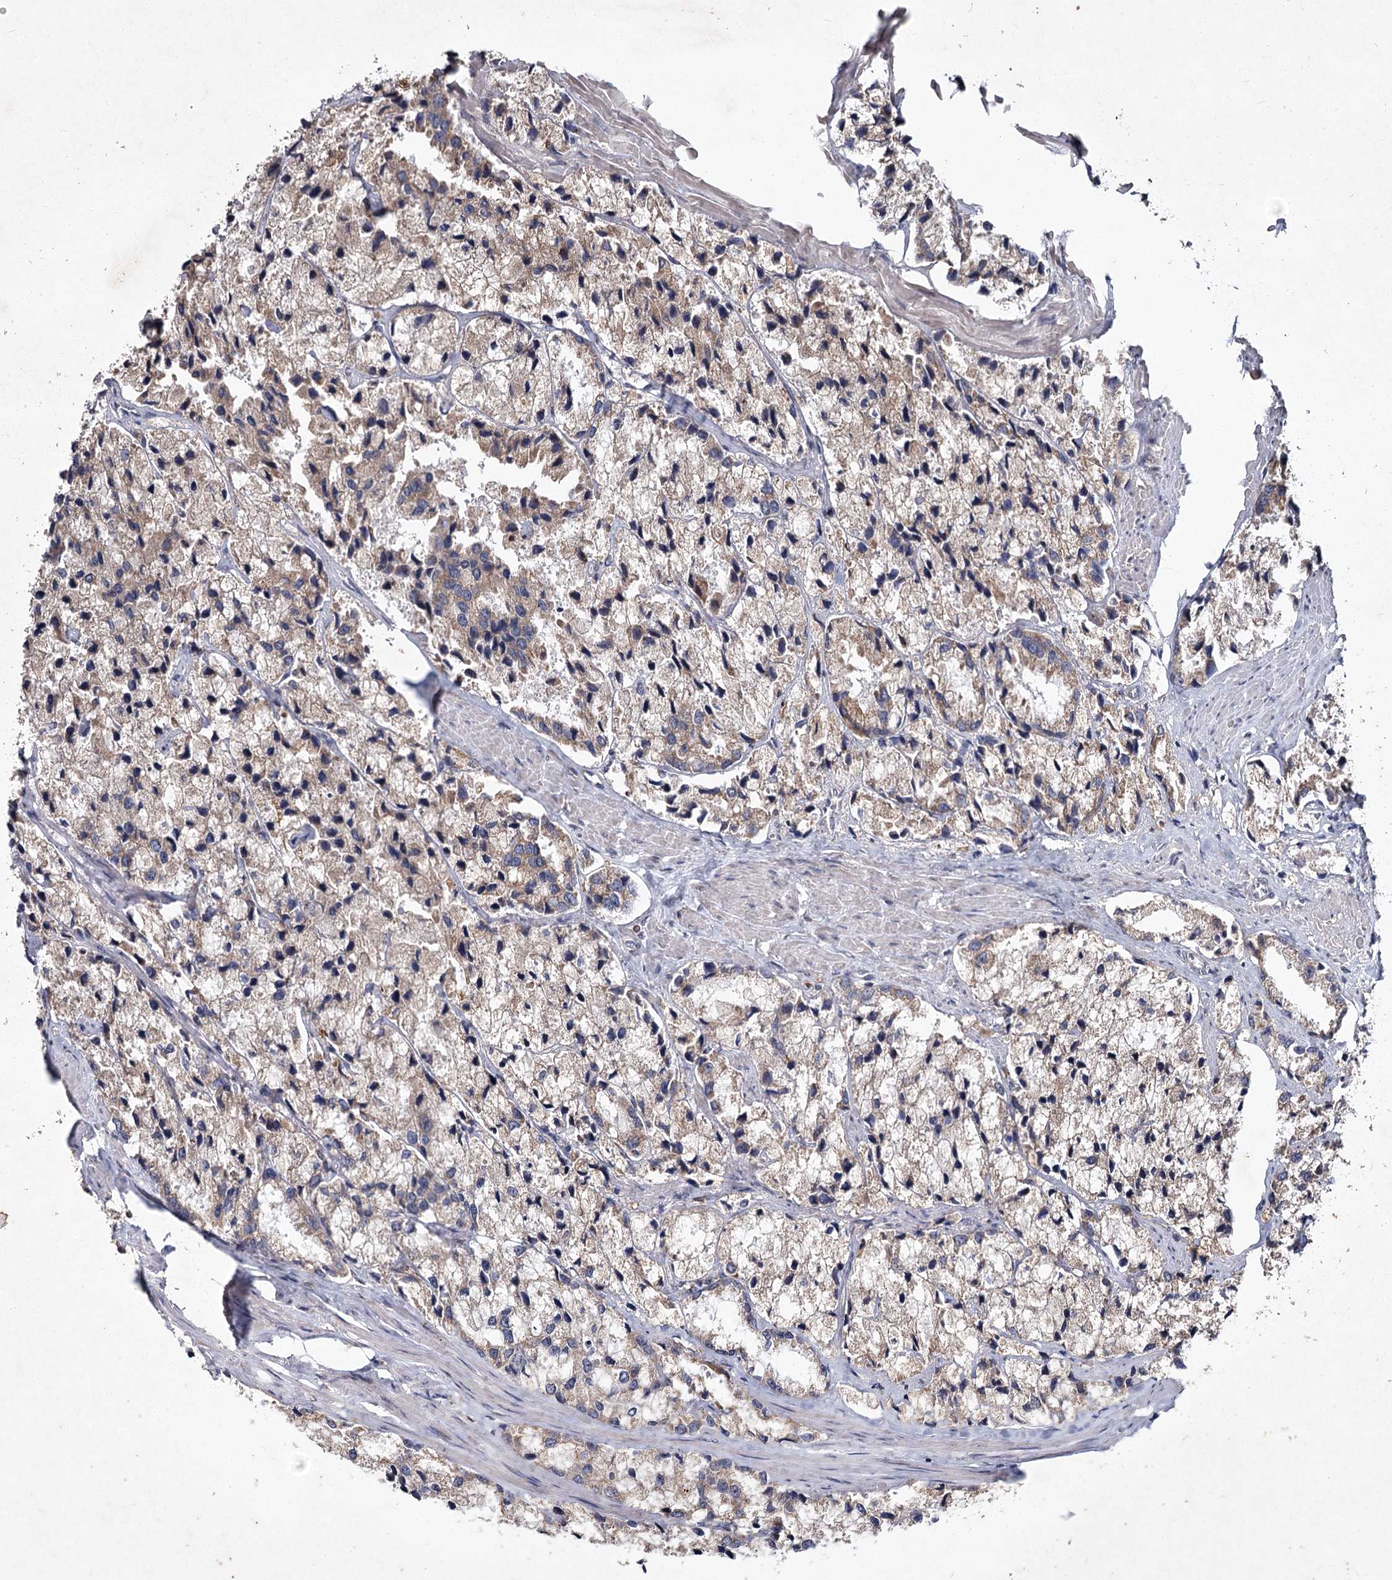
{"staining": {"intensity": "moderate", "quantity": "25%-75%", "location": "cytoplasmic/membranous"}, "tissue": "prostate cancer", "cell_type": "Tumor cells", "image_type": "cancer", "snomed": [{"axis": "morphology", "description": "Adenocarcinoma, High grade"}, {"axis": "topography", "description": "Prostate"}], "caption": "The image demonstrates staining of prostate cancer, revealing moderate cytoplasmic/membranous protein positivity (brown color) within tumor cells. The staining was performed using DAB (3,3'-diaminobenzidine) to visualize the protein expression in brown, while the nuclei were stained in blue with hematoxylin (Magnification: 20x).", "gene": "MFN1", "patient": {"sex": "male", "age": 66}}